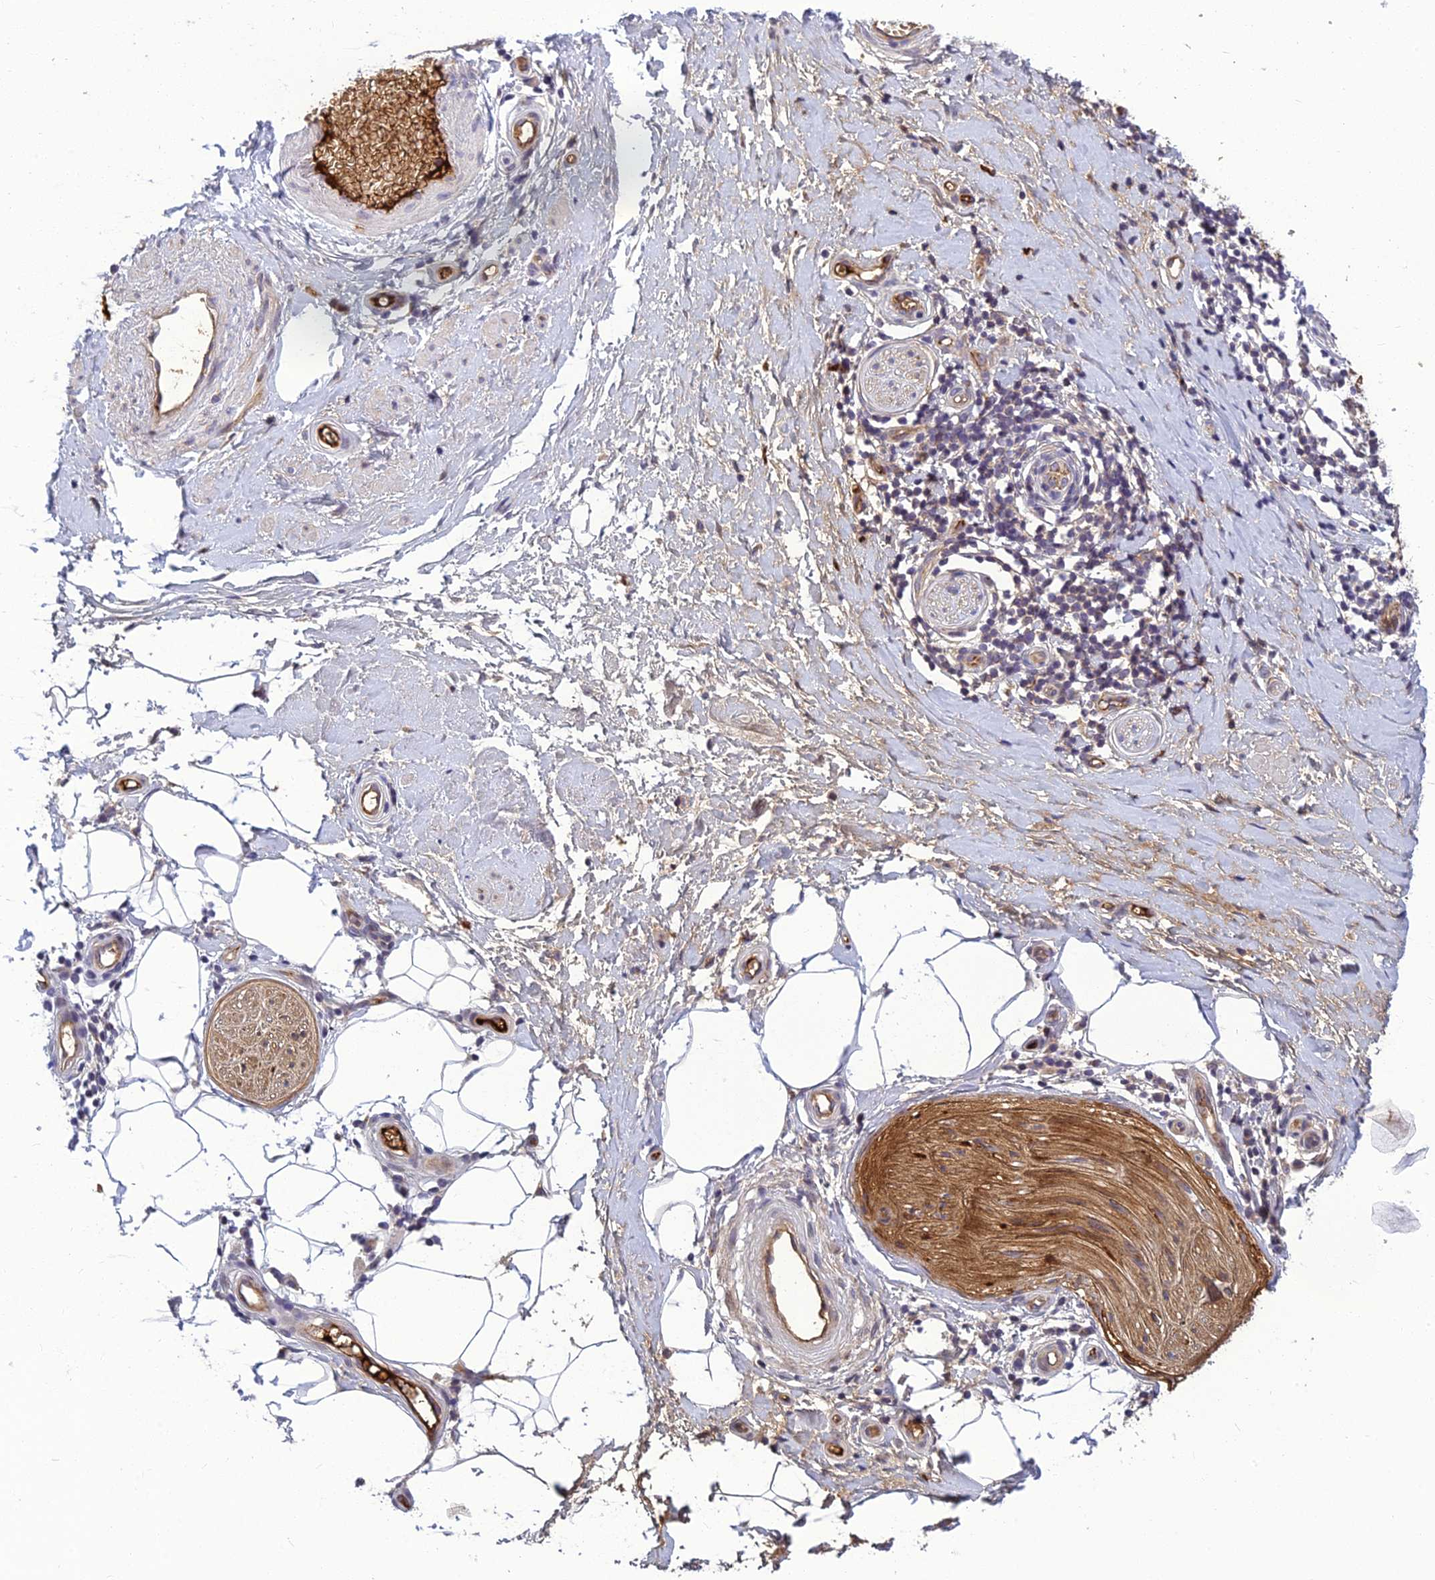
{"staining": {"intensity": "weak", "quantity": "25%-75%", "location": "cytoplasmic/membranous"}, "tissue": "adipose tissue", "cell_type": "Adipocytes", "image_type": "normal", "snomed": [{"axis": "morphology", "description": "Normal tissue, NOS"}, {"axis": "topography", "description": "Soft tissue"}, {"axis": "topography", "description": "Adipose tissue"}, {"axis": "topography", "description": "Vascular tissue"}, {"axis": "topography", "description": "Peripheral nerve tissue"}], "caption": "This is a micrograph of immunohistochemistry (IHC) staining of benign adipose tissue, which shows weak expression in the cytoplasmic/membranous of adipocytes.", "gene": "CLEC11A", "patient": {"sex": "male", "age": 74}}